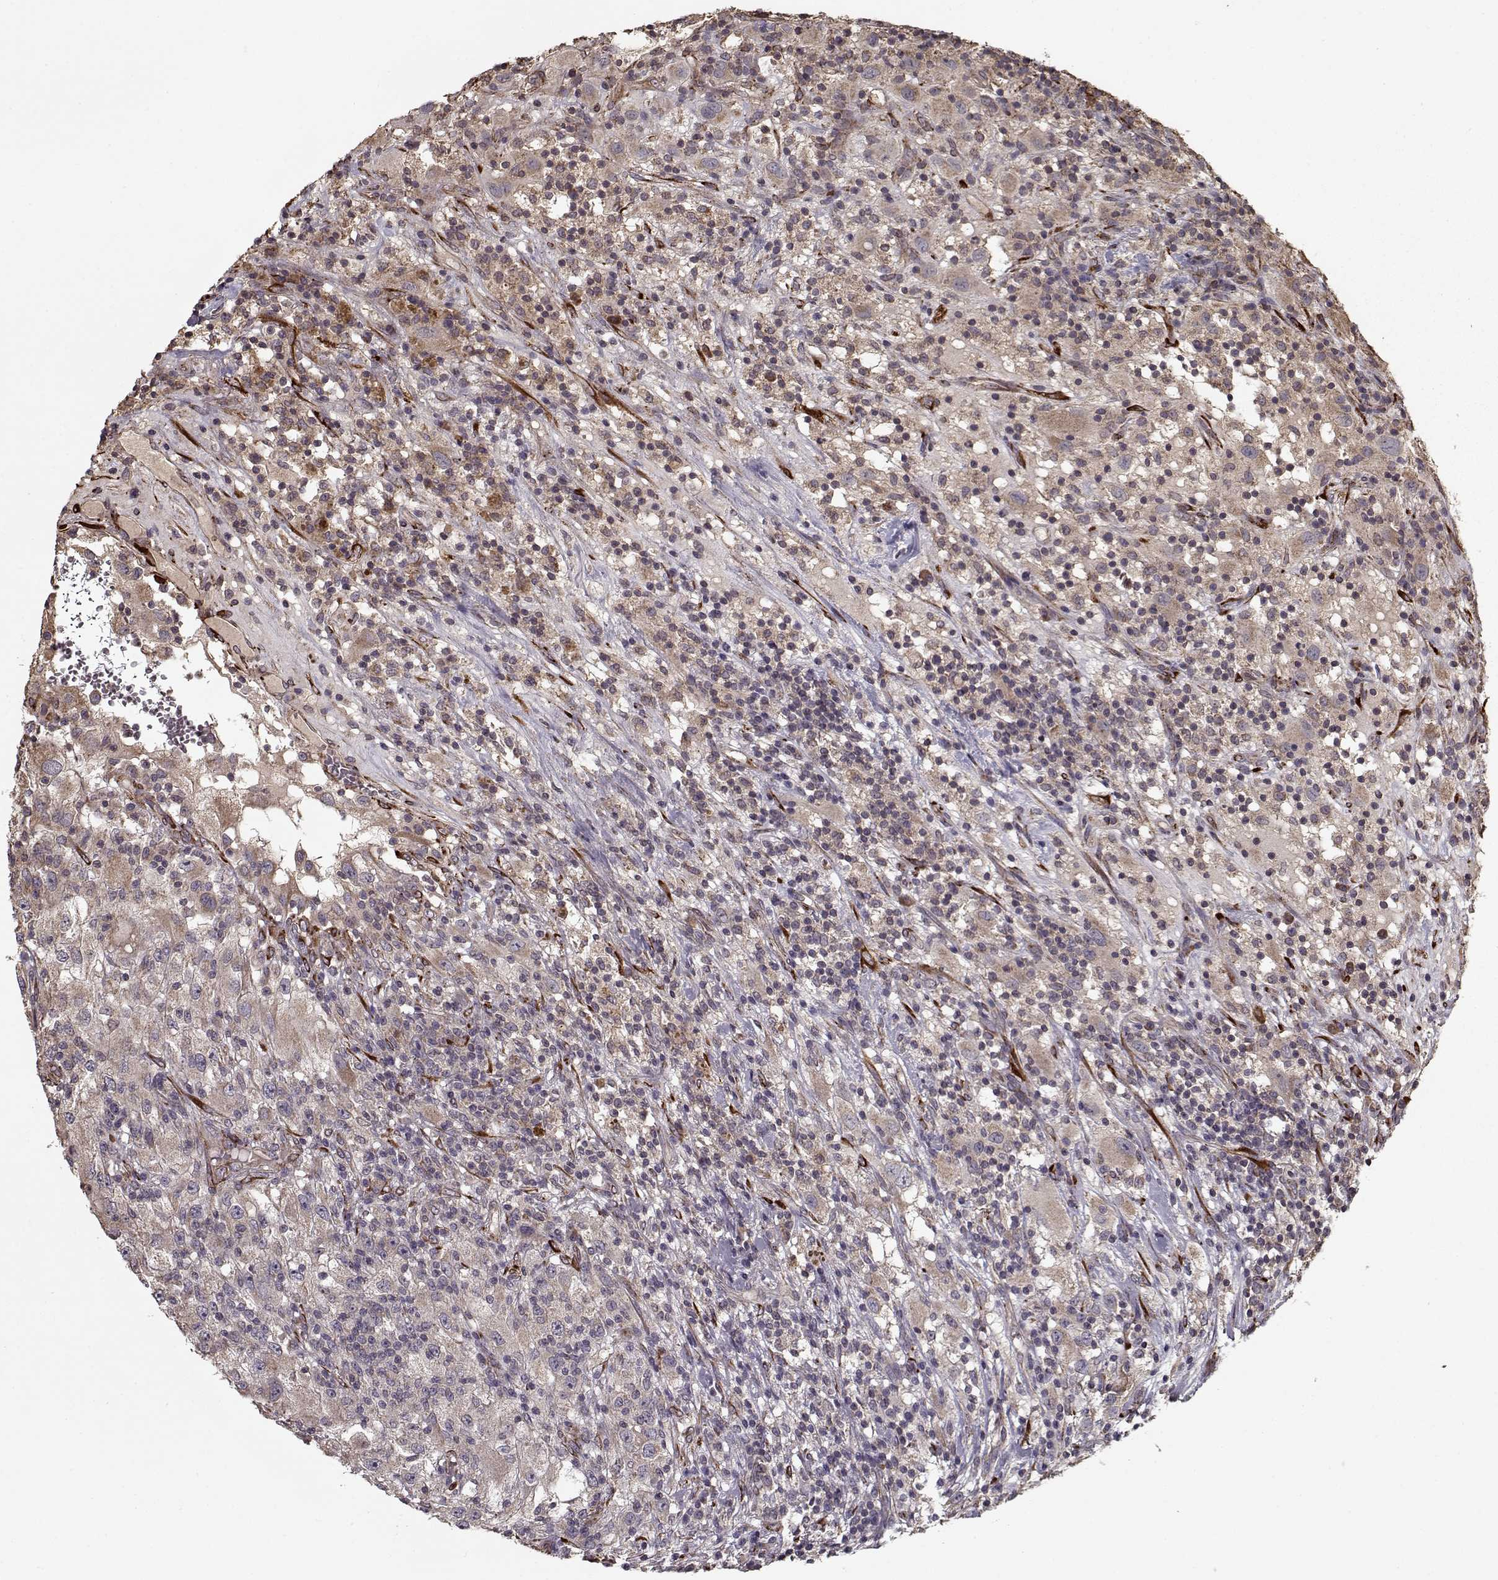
{"staining": {"intensity": "moderate", "quantity": "25%-75%", "location": "cytoplasmic/membranous"}, "tissue": "renal cancer", "cell_type": "Tumor cells", "image_type": "cancer", "snomed": [{"axis": "morphology", "description": "Adenocarcinoma, NOS"}, {"axis": "topography", "description": "Kidney"}], "caption": "Immunohistochemistry (IHC) of renal cancer (adenocarcinoma) shows medium levels of moderate cytoplasmic/membranous positivity in about 25%-75% of tumor cells.", "gene": "IMMP1L", "patient": {"sex": "female", "age": 67}}